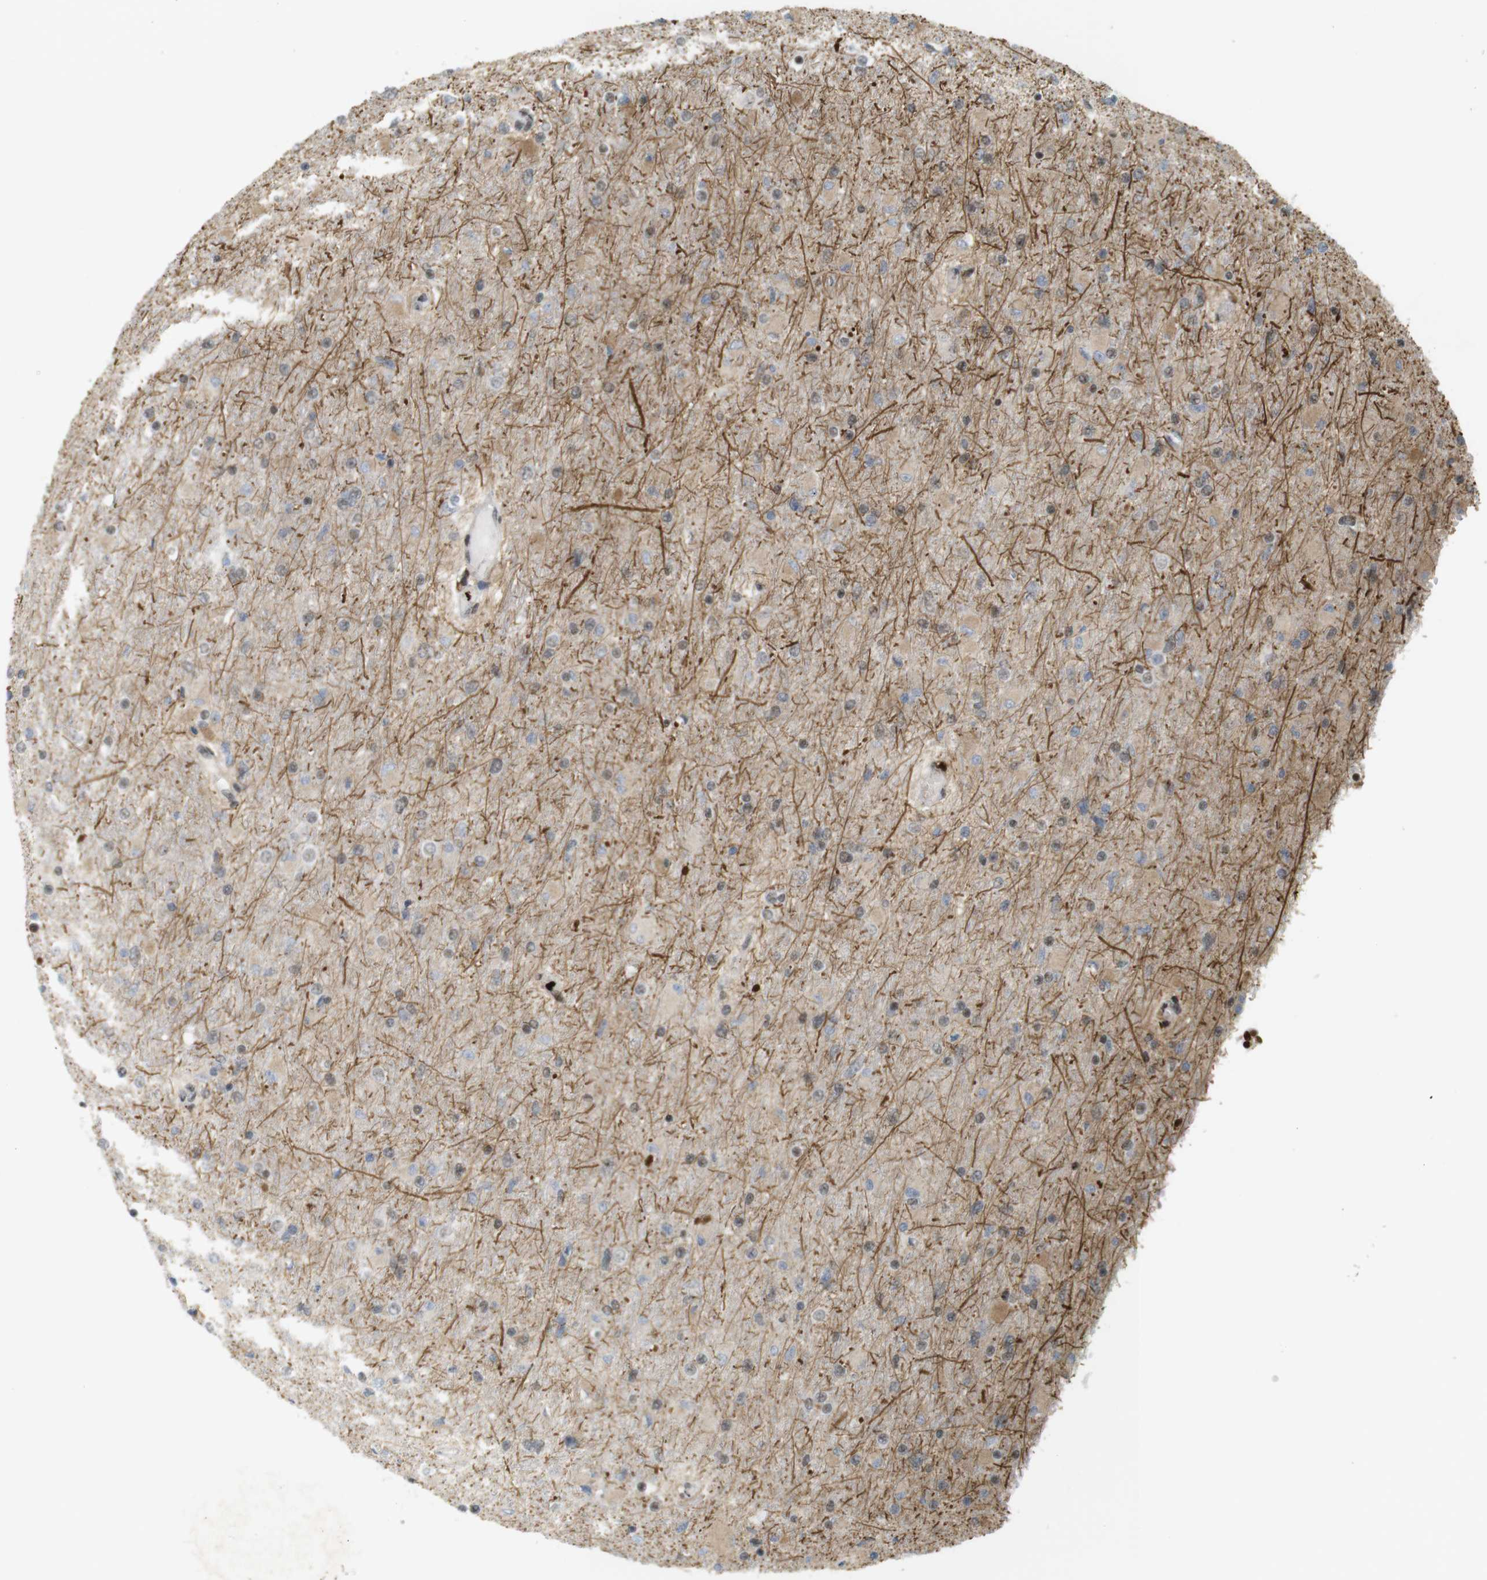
{"staining": {"intensity": "moderate", "quantity": "<25%", "location": "nuclear"}, "tissue": "glioma", "cell_type": "Tumor cells", "image_type": "cancer", "snomed": [{"axis": "morphology", "description": "Glioma, malignant, High grade"}, {"axis": "topography", "description": "Cerebral cortex"}], "caption": "Immunohistochemical staining of glioma reveals moderate nuclear protein staining in approximately <25% of tumor cells.", "gene": "SP2", "patient": {"sex": "female", "age": 36}}